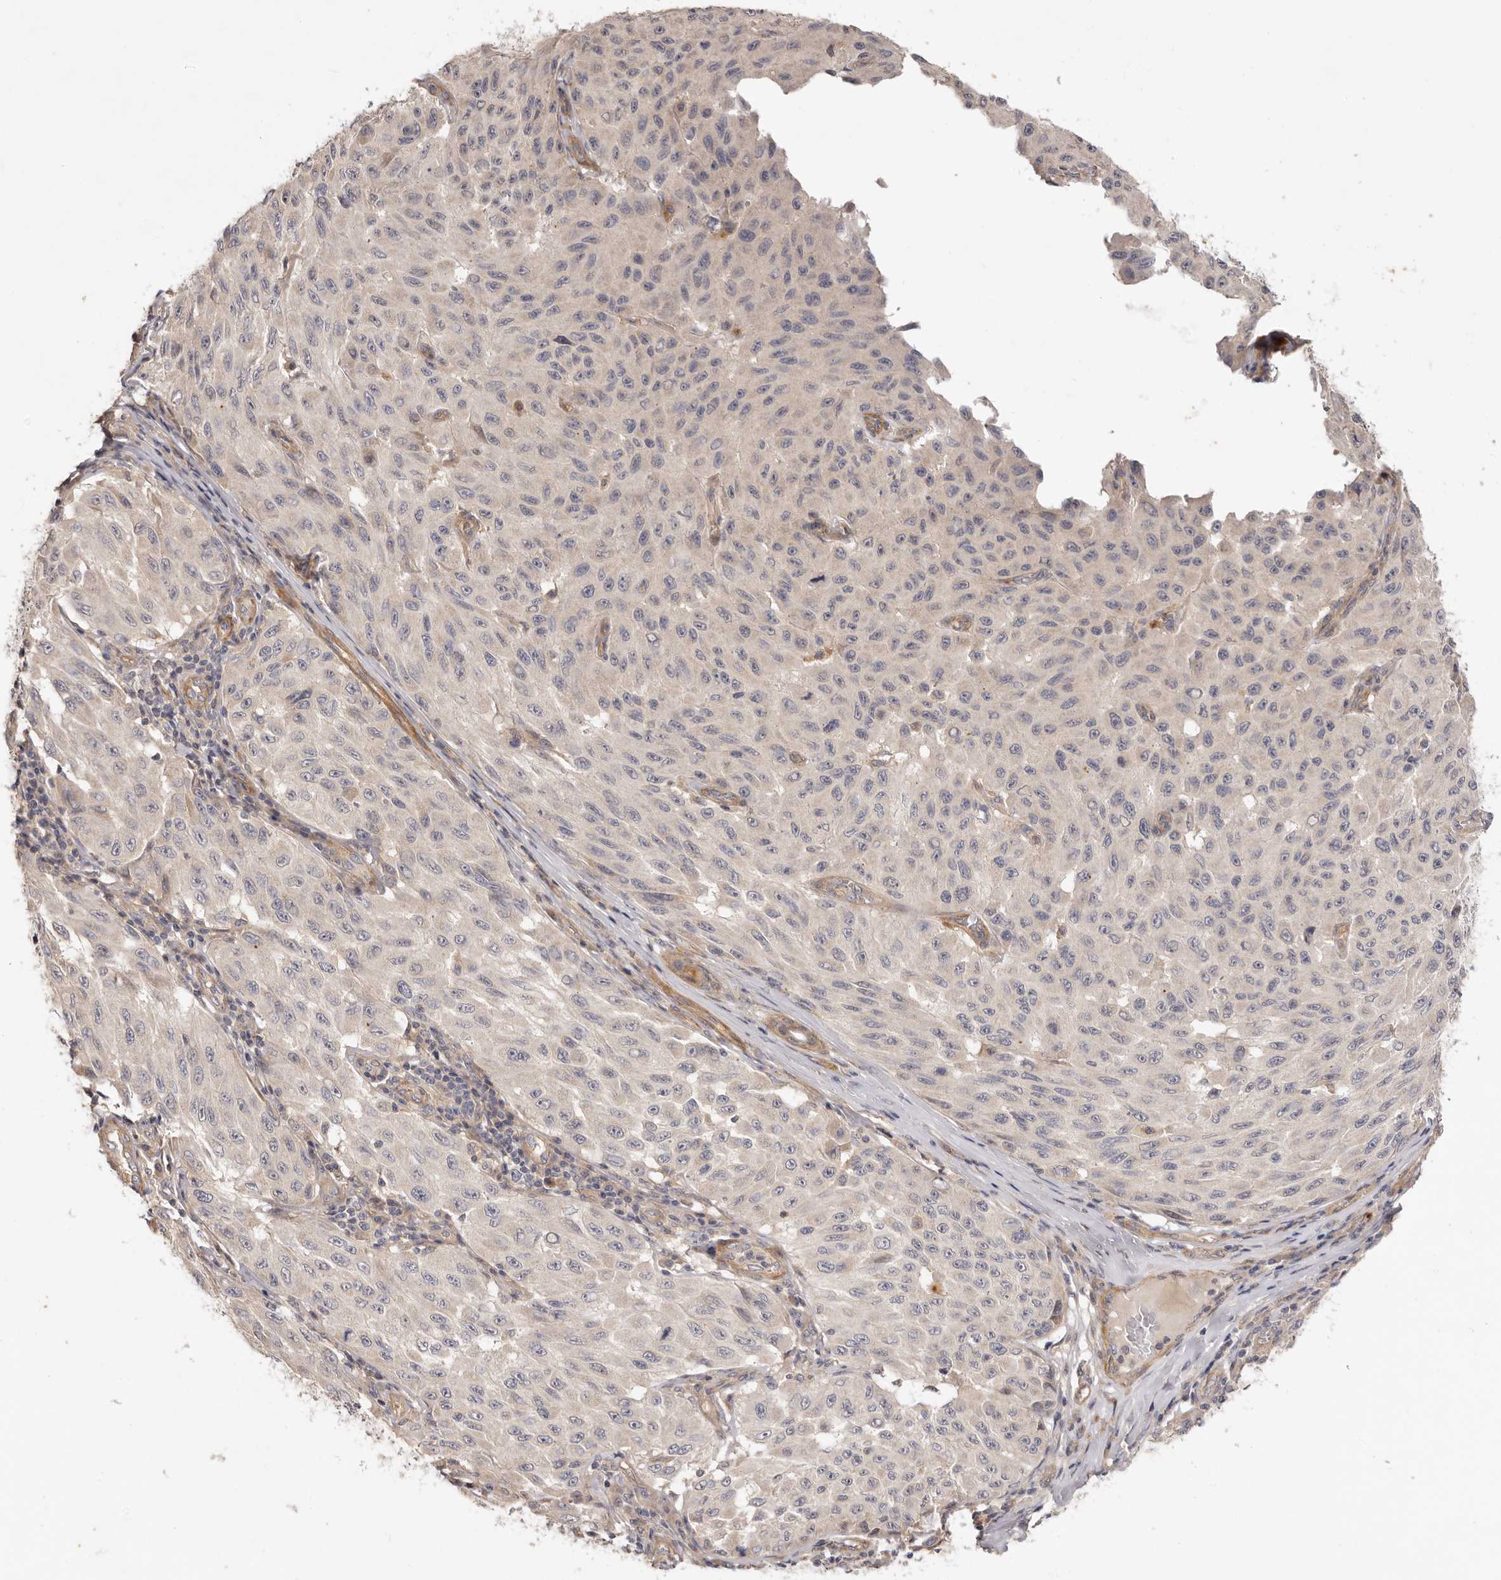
{"staining": {"intensity": "negative", "quantity": "none", "location": "none"}, "tissue": "melanoma", "cell_type": "Tumor cells", "image_type": "cancer", "snomed": [{"axis": "morphology", "description": "Malignant melanoma, NOS"}, {"axis": "topography", "description": "Skin"}], "caption": "A high-resolution photomicrograph shows immunohistochemistry (IHC) staining of malignant melanoma, which displays no significant staining in tumor cells.", "gene": "ADAMTS9", "patient": {"sex": "male", "age": 30}}